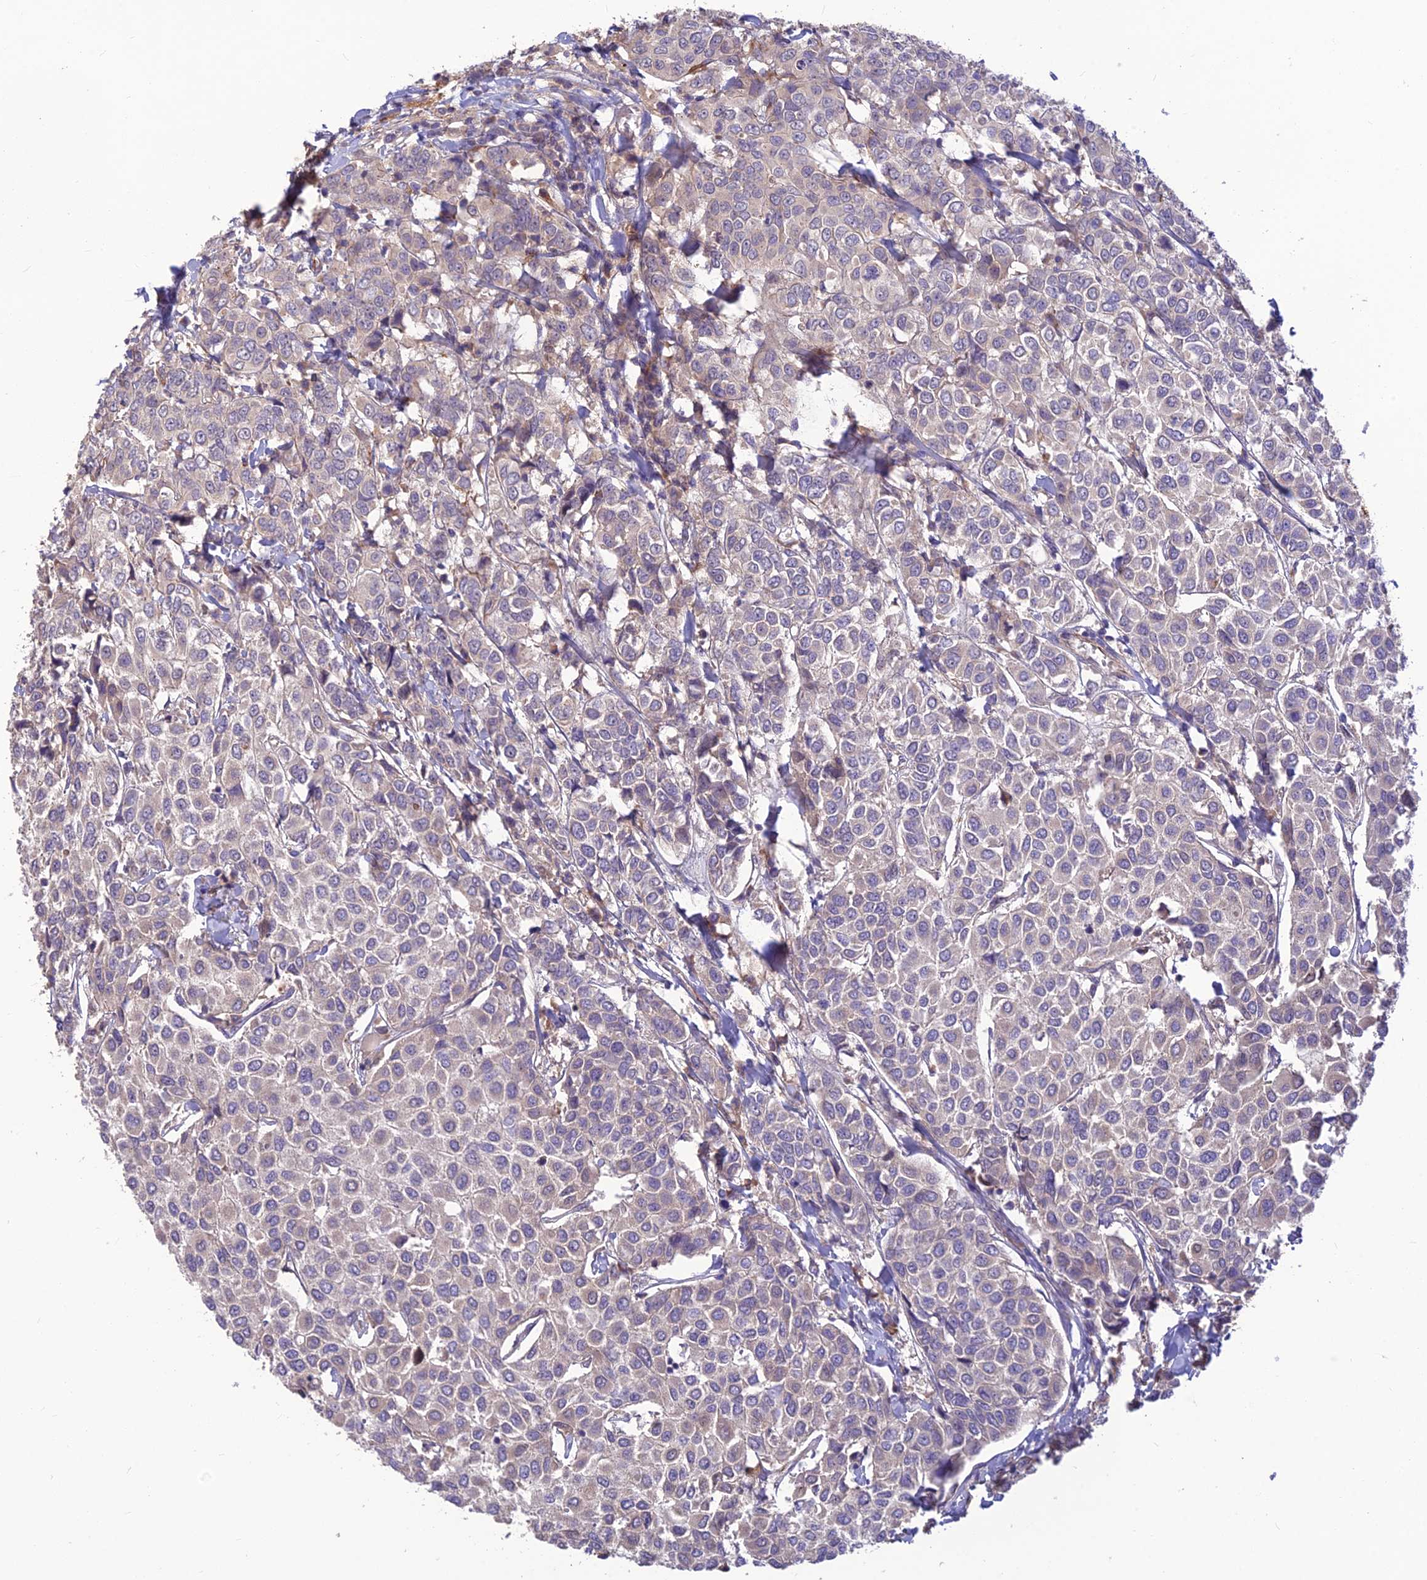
{"staining": {"intensity": "negative", "quantity": "none", "location": "none"}, "tissue": "breast cancer", "cell_type": "Tumor cells", "image_type": "cancer", "snomed": [{"axis": "morphology", "description": "Duct carcinoma"}, {"axis": "topography", "description": "Breast"}], "caption": "High magnification brightfield microscopy of breast invasive ductal carcinoma stained with DAB (brown) and counterstained with hematoxylin (blue): tumor cells show no significant positivity.", "gene": "ST8SIA5", "patient": {"sex": "female", "age": 55}}